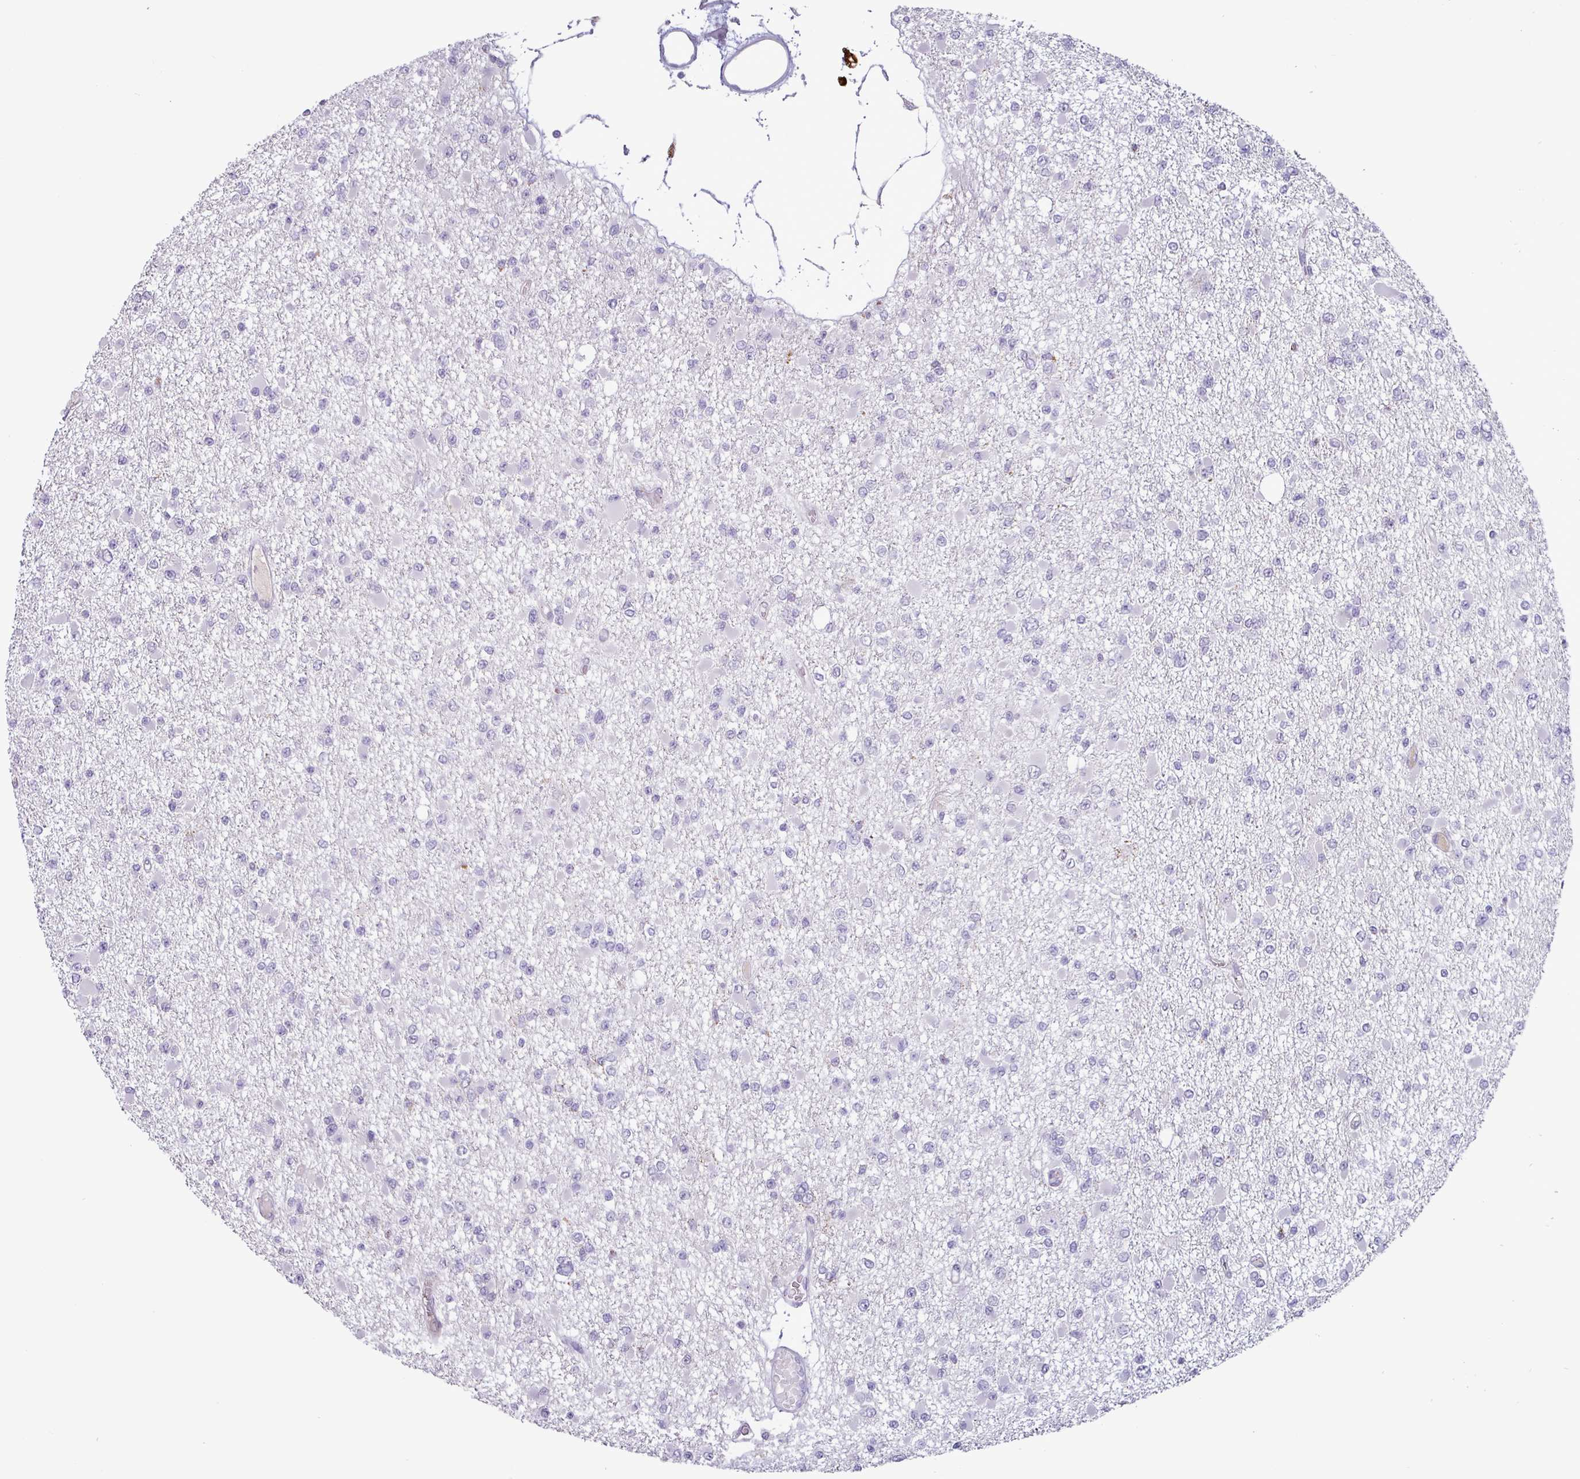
{"staining": {"intensity": "negative", "quantity": "none", "location": "none"}, "tissue": "glioma", "cell_type": "Tumor cells", "image_type": "cancer", "snomed": [{"axis": "morphology", "description": "Glioma, malignant, Low grade"}, {"axis": "topography", "description": "Brain"}], "caption": "Immunohistochemistry image of neoplastic tissue: human glioma stained with DAB (3,3'-diaminobenzidine) demonstrates no significant protein expression in tumor cells.", "gene": "PLIN2", "patient": {"sex": "female", "age": 22}}